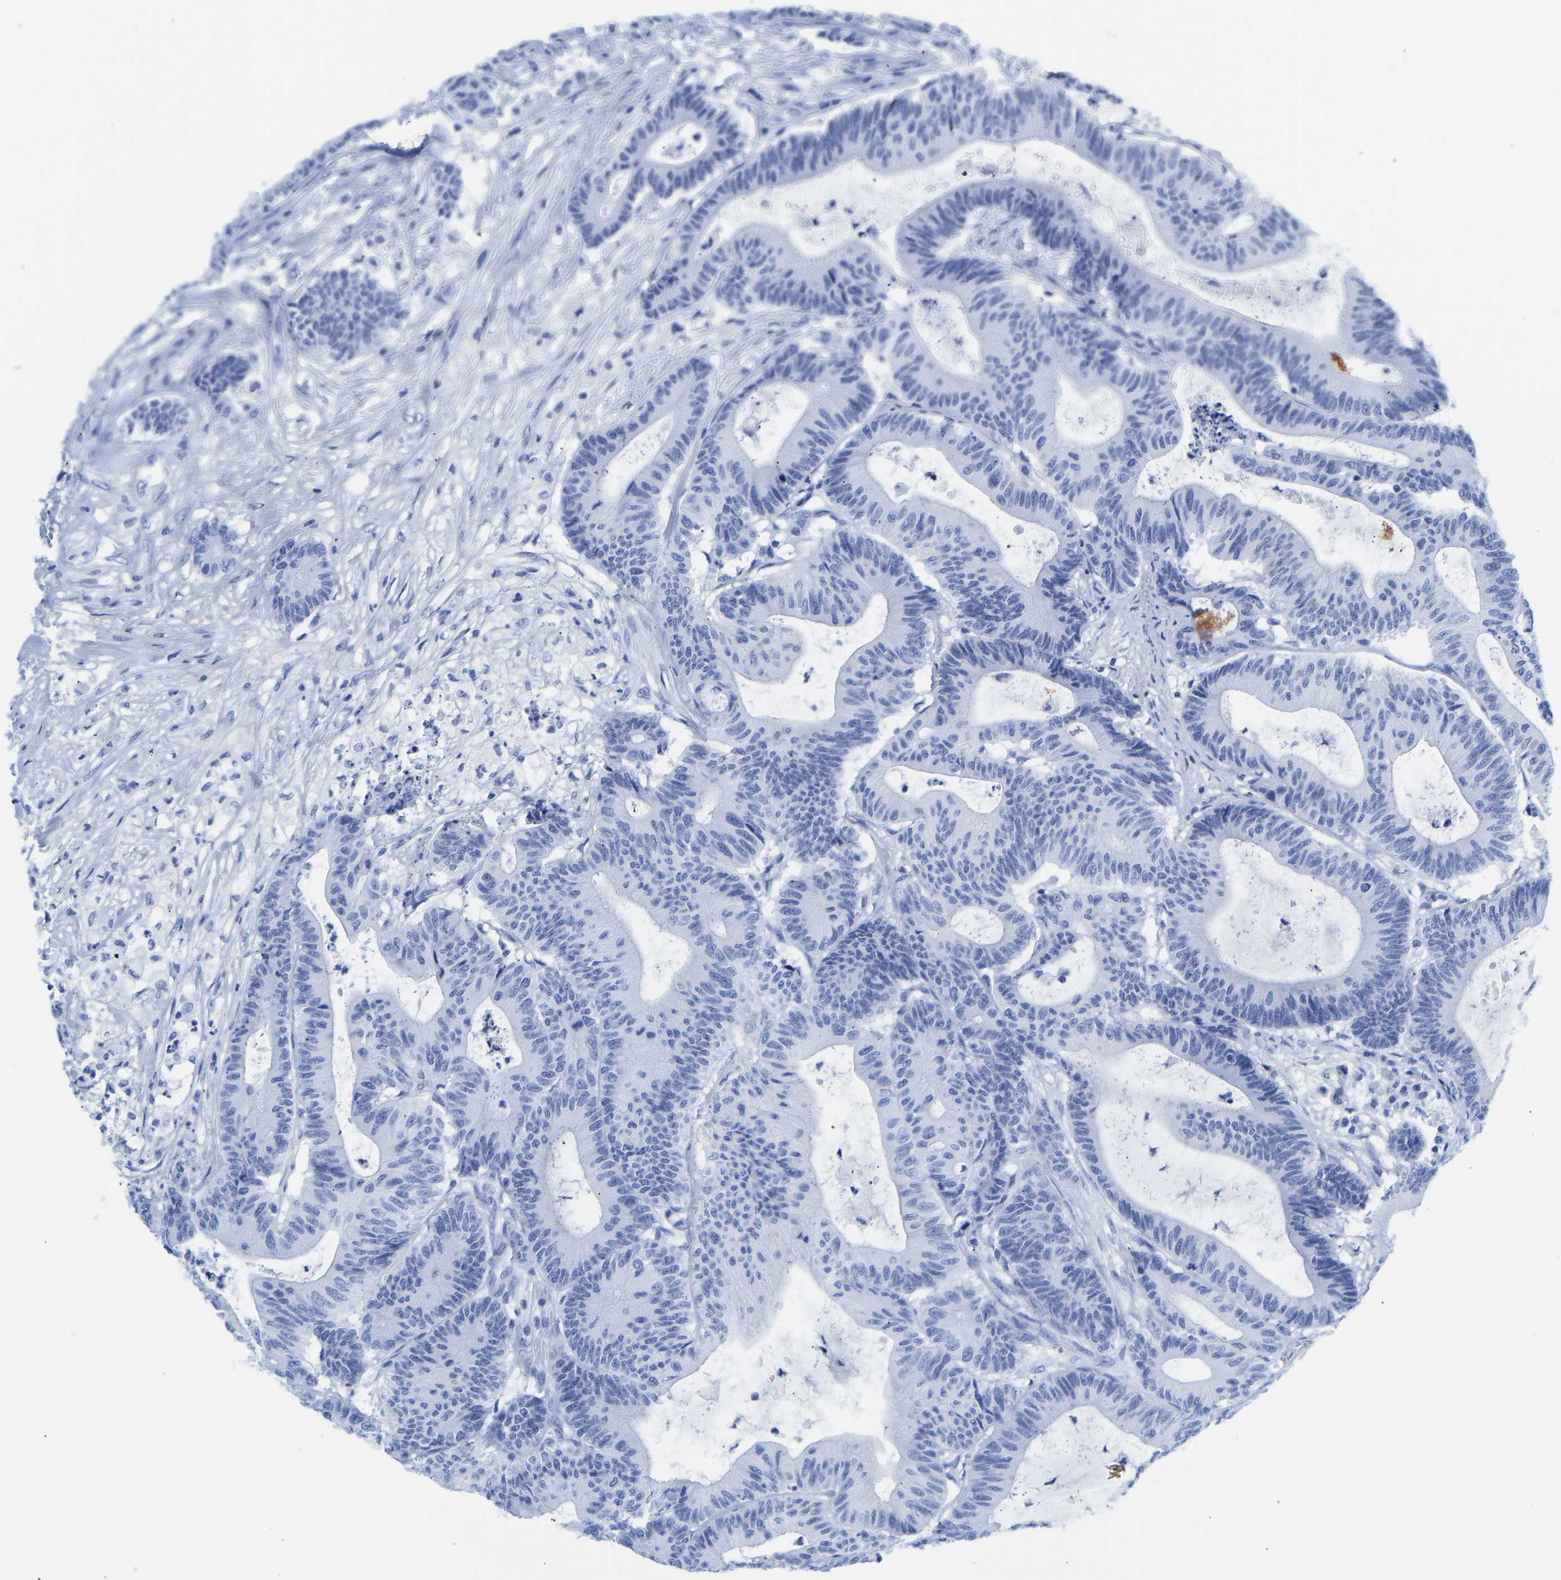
{"staining": {"intensity": "negative", "quantity": "none", "location": "none"}, "tissue": "colorectal cancer", "cell_type": "Tumor cells", "image_type": "cancer", "snomed": [{"axis": "morphology", "description": "Adenocarcinoma, NOS"}, {"axis": "topography", "description": "Colon"}], "caption": "Immunohistochemistry (IHC) histopathology image of neoplastic tissue: colorectal cancer (adenocarcinoma) stained with DAB (3,3'-diaminobenzidine) demonstrates no significant protein staining in tumor cells.", "gene": "ELMO2", "patient": {"sex": "female", "age": 84}}